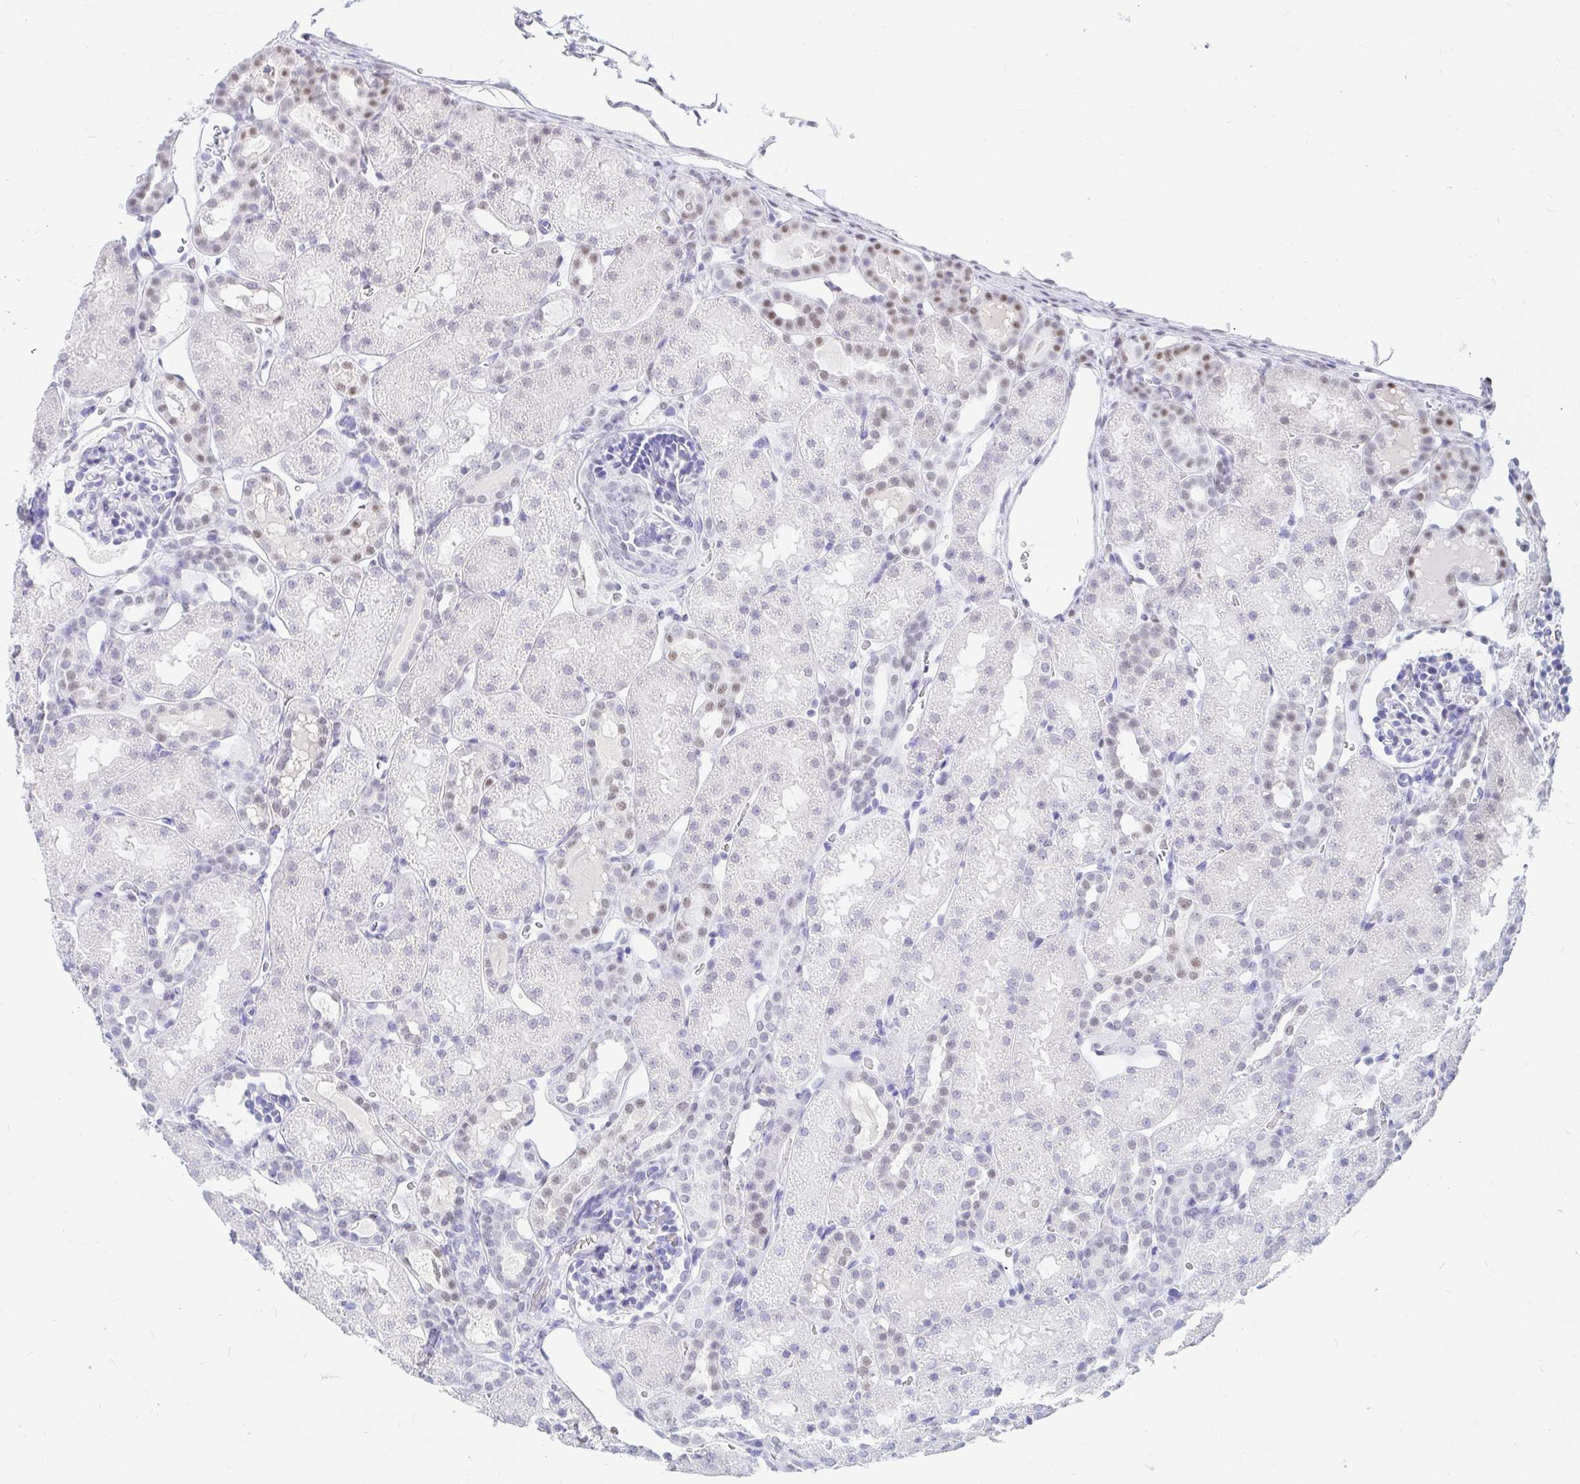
{"staining": {"intensity": "negative", "quantity": "none", "location": "none"}, "tissue": "kidney", "cell_type": "Cells in glomeruli", "image_type": "normal", "snomed": [{"axis": "morphology", "description": "Normal tissue, NOS"}, {"axis": "topography", "description": "Kidney"}], "caption": "There is no significant expression in cells in glomeruli of kidney. The staining is performed using DAB (3,3'-diaminobenzidine) brown chromogen with nuclei counter-stained in using hematoxylin.", "gene": "OR6T1", "patient": {"sex": "male", "age": 2}}